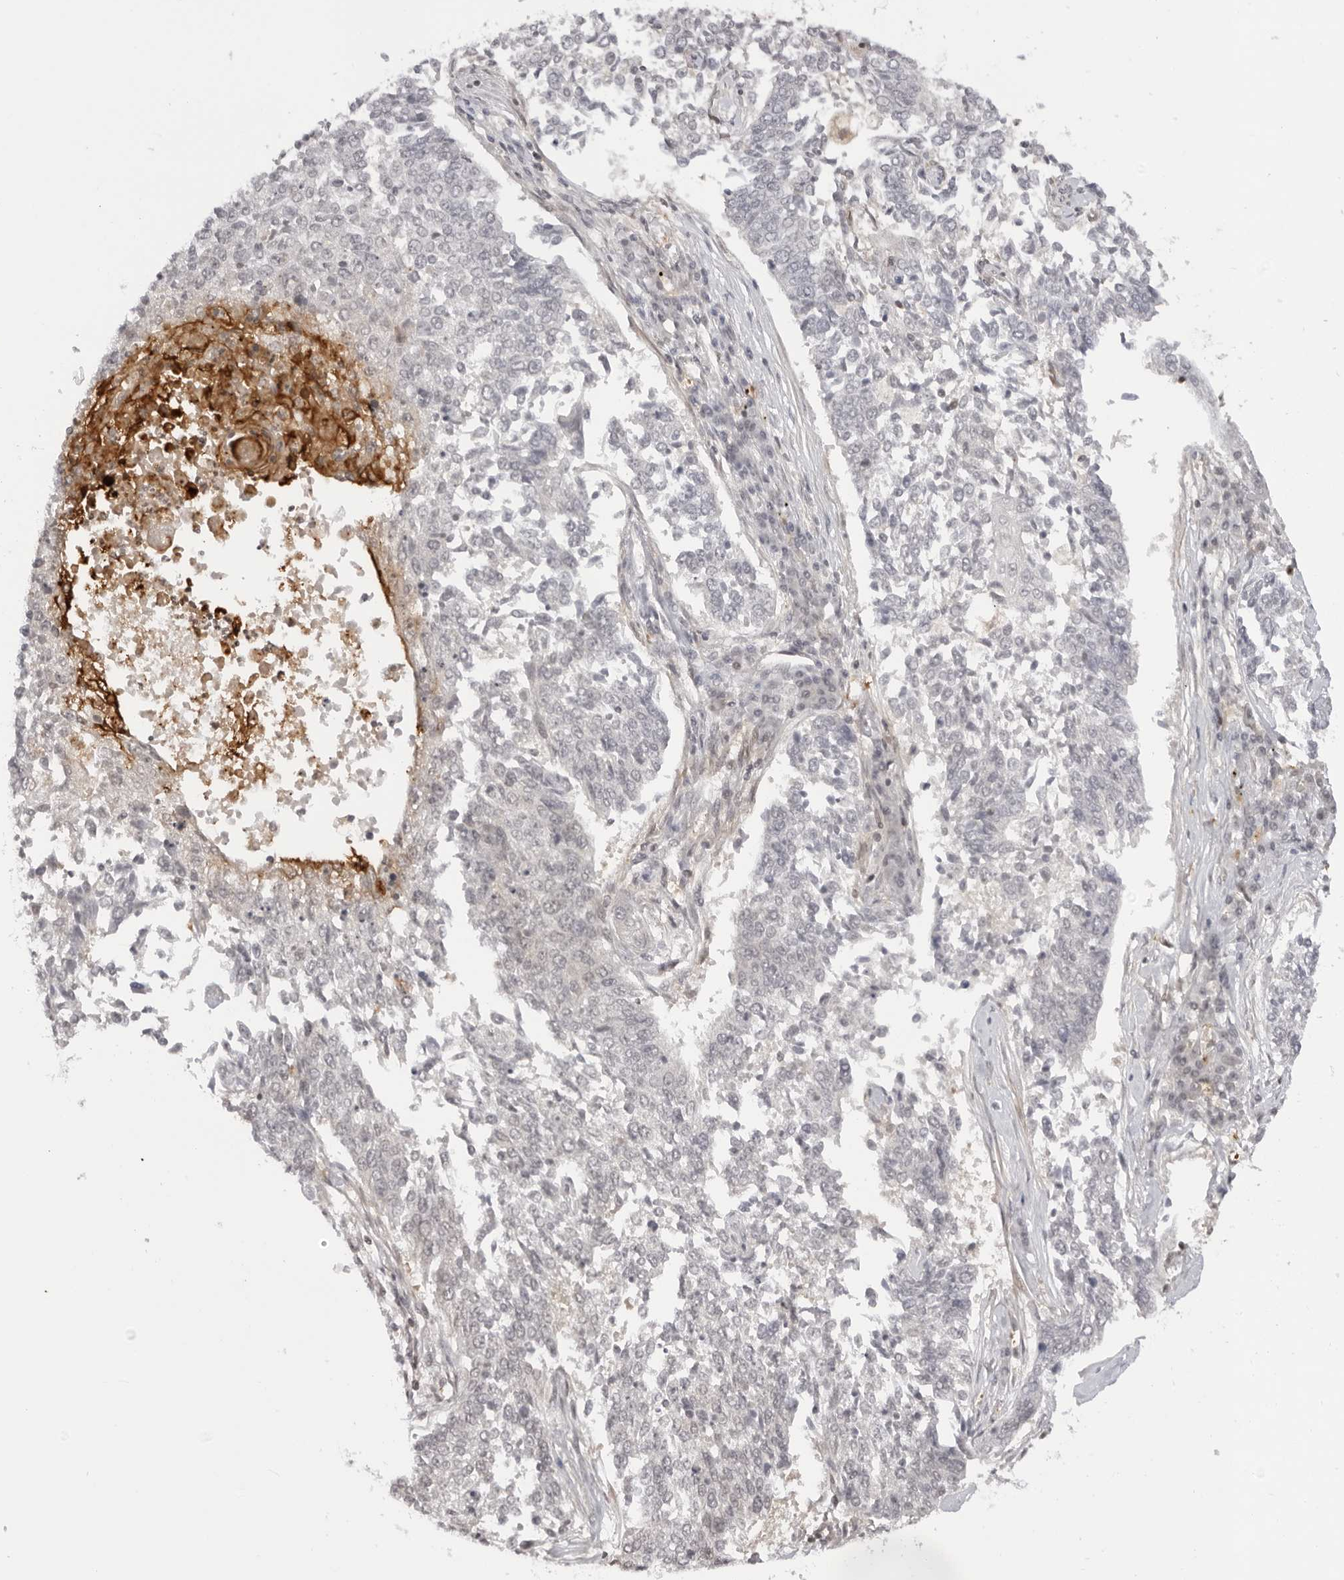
{"staining": {"intensity": "negative", "quantity": "none", "location": "none"}, "tissue": "lung cancer", "cell_type": "Tumor cells", "image_type": "cancer", "snomed": [{"axis": "morphology", "description": "Normal tissue, NOS"}, {"axis": "morphology", "description": "Squamous cell carcinoma, NOS"}, {"axis": "topography", "description": "Cartilage tissue"}, {"axis": "topography", "description": "Bronchus"}, {"axis": "topography", "description": "Lung"}], "caption": "Tumor cells show no significant expression in squamous cell carcinoma (lung). (Brightfield microscopy of DAB IHC at high magnification).", "gene": "RNF146", "patient": {"sex": "female", "age": 49}}